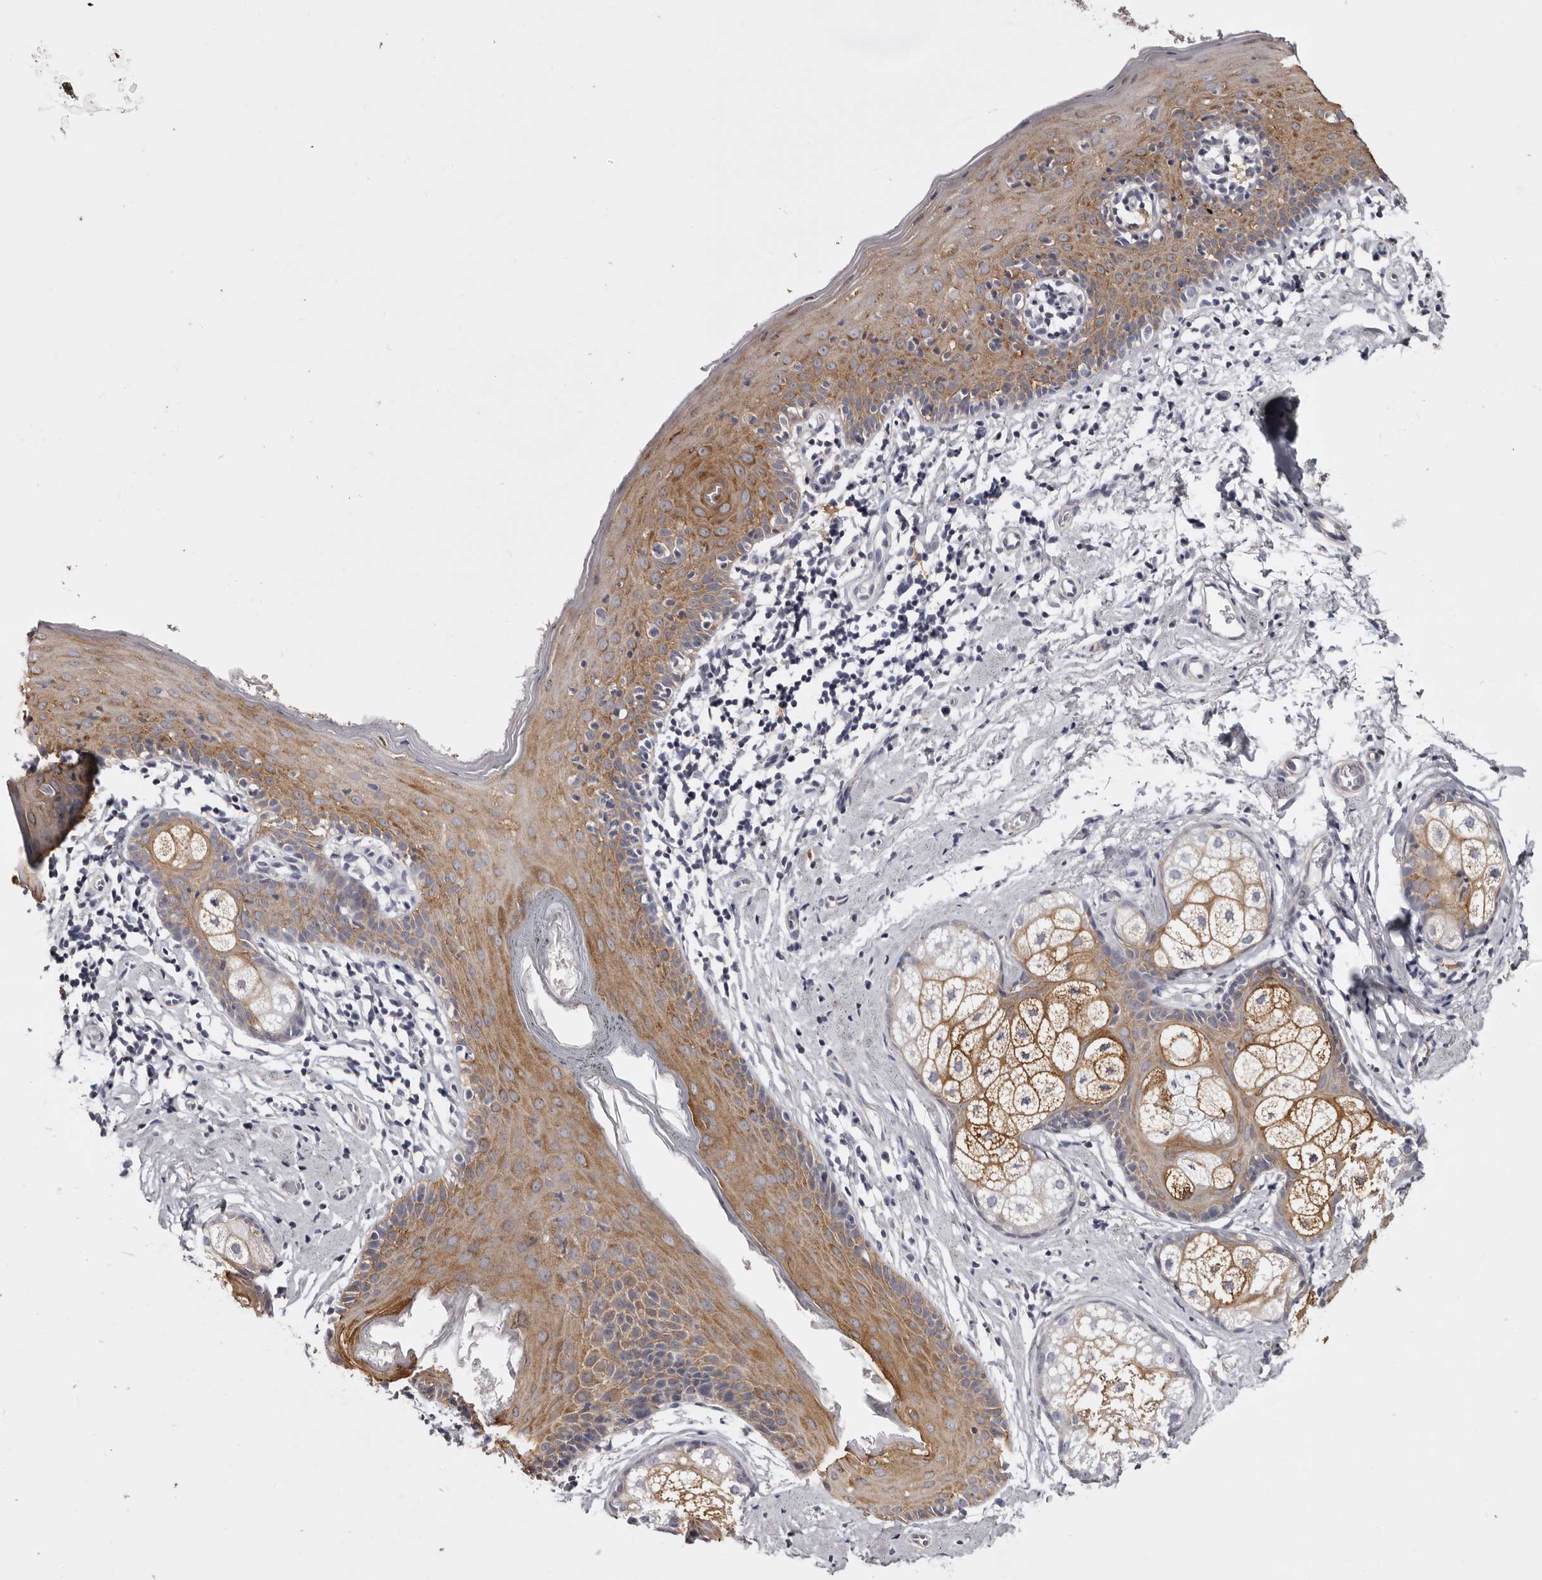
{"staining": {"intensity": "moderate", "quantity": ">75%", "location": "cytoplasmic/membranous"}, "tissue": "skin", "cell_type": "Epidermal cells", "image_type": "normal", "snomed": [{"axis": "morphology", "description": "Normal tissue, NOS"}, {"axis": "topography", "description": "Vulva"}], "caption": "A photomicrograph of skin stained for a protein reveals moderate cytoplasmic/membranous brown staining in epidermal cells. The staining was performed using DAB (3,3'-diaminobenzidine) to visualize the protein expression in brown, while the nuclei were stained in blue with hematoxylin (Magnification: 20x).", "gene": "LAD1", "patient": {"sex": "female", "age": 66}}